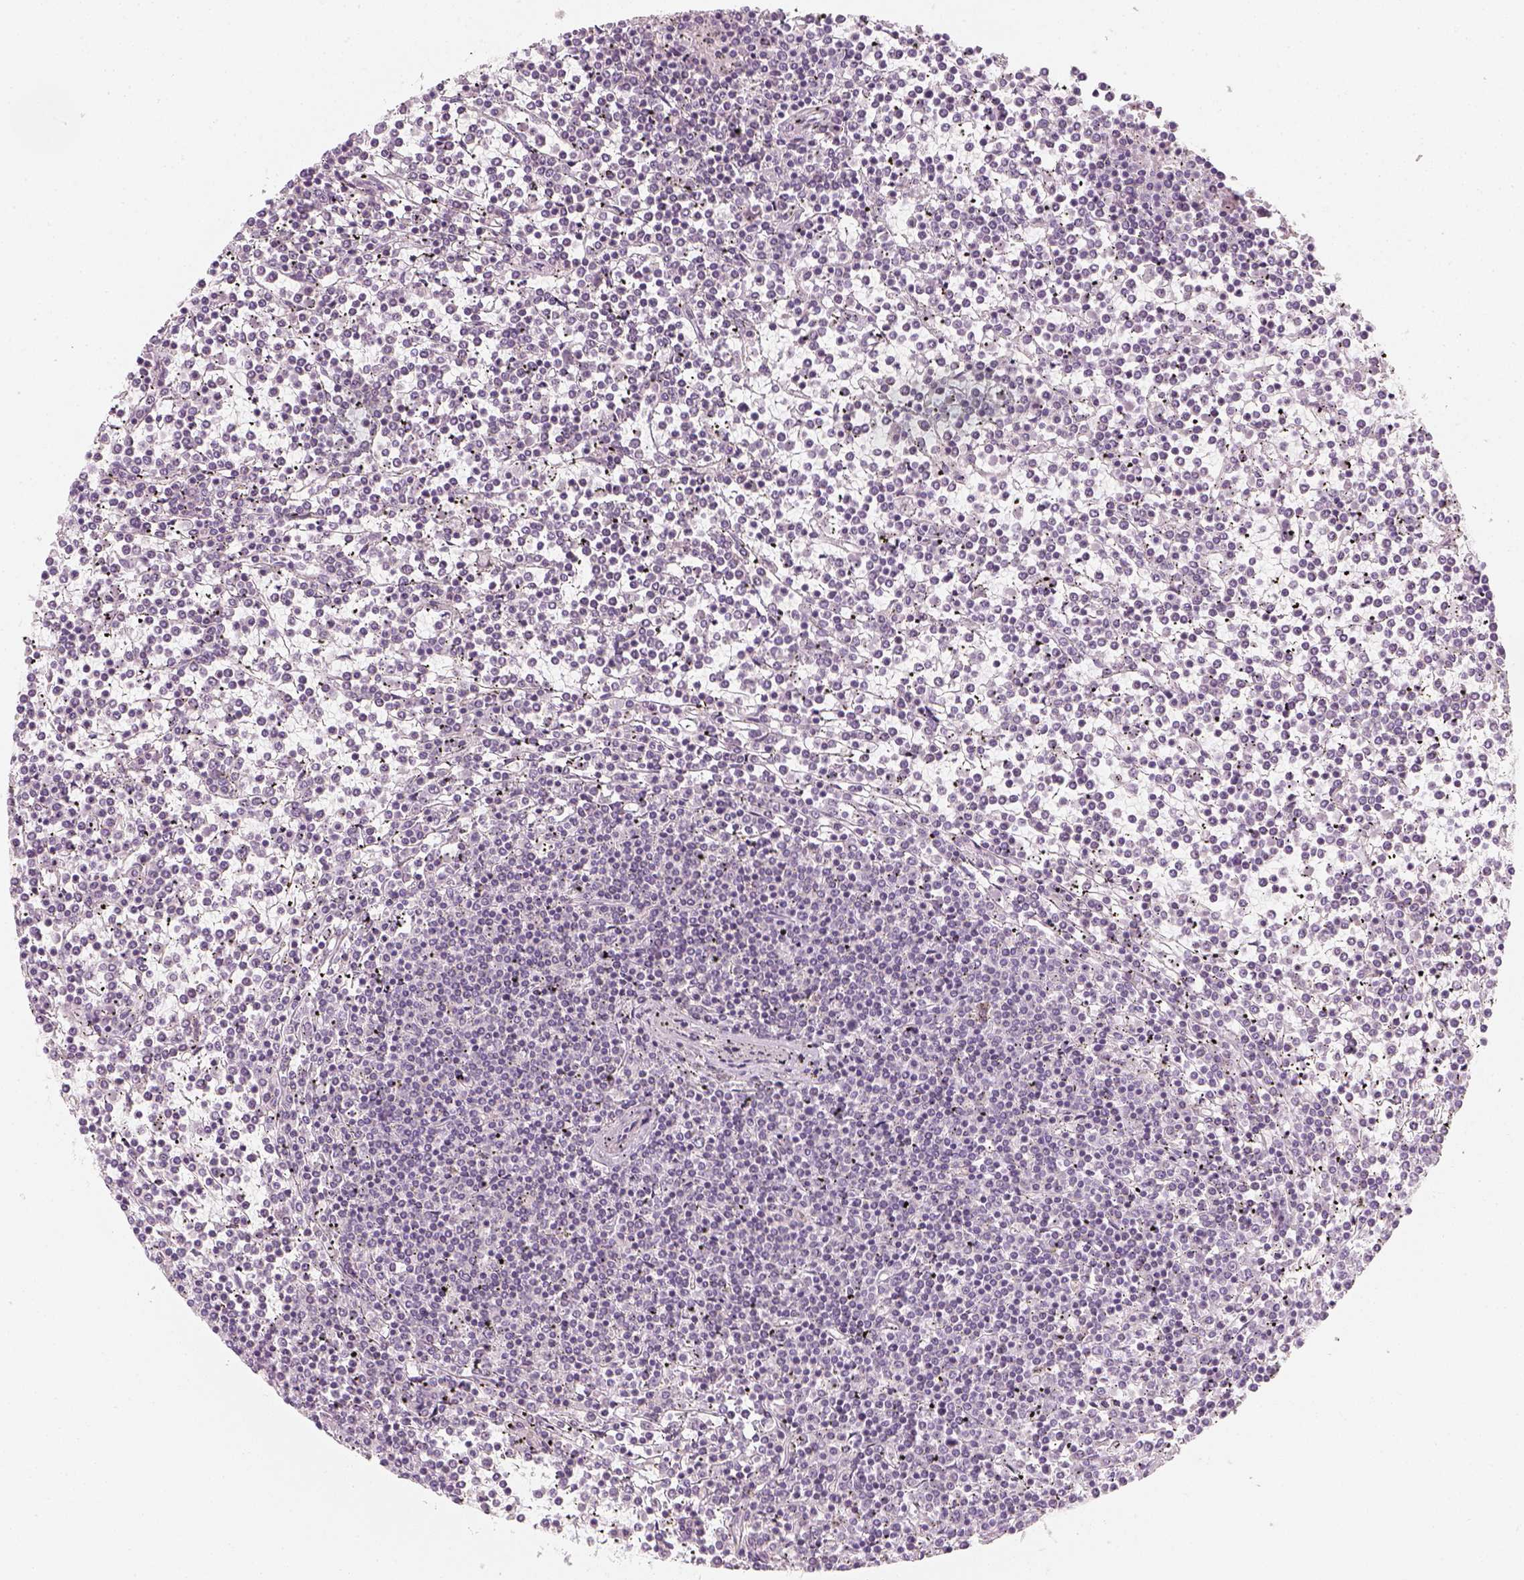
{"staining": {"intensity": "negative", "quantity": "none", "location": "none"}, "tissue": "lymphoma", "cell_type": "Tumor cells", "image_type": "cancer", "snomed": [{"axis": "morphology", "description": "Malignant lymphoma, non-Hodgkin's type, Low grade"}, {"axis": "topography", "description": "Spleen"}], "caption": "The photomicrograph demonstrates no staining of tumor cells in lymphoma.", "gene": "PRAME", "patient": {"sex": "female", "age": 19}}